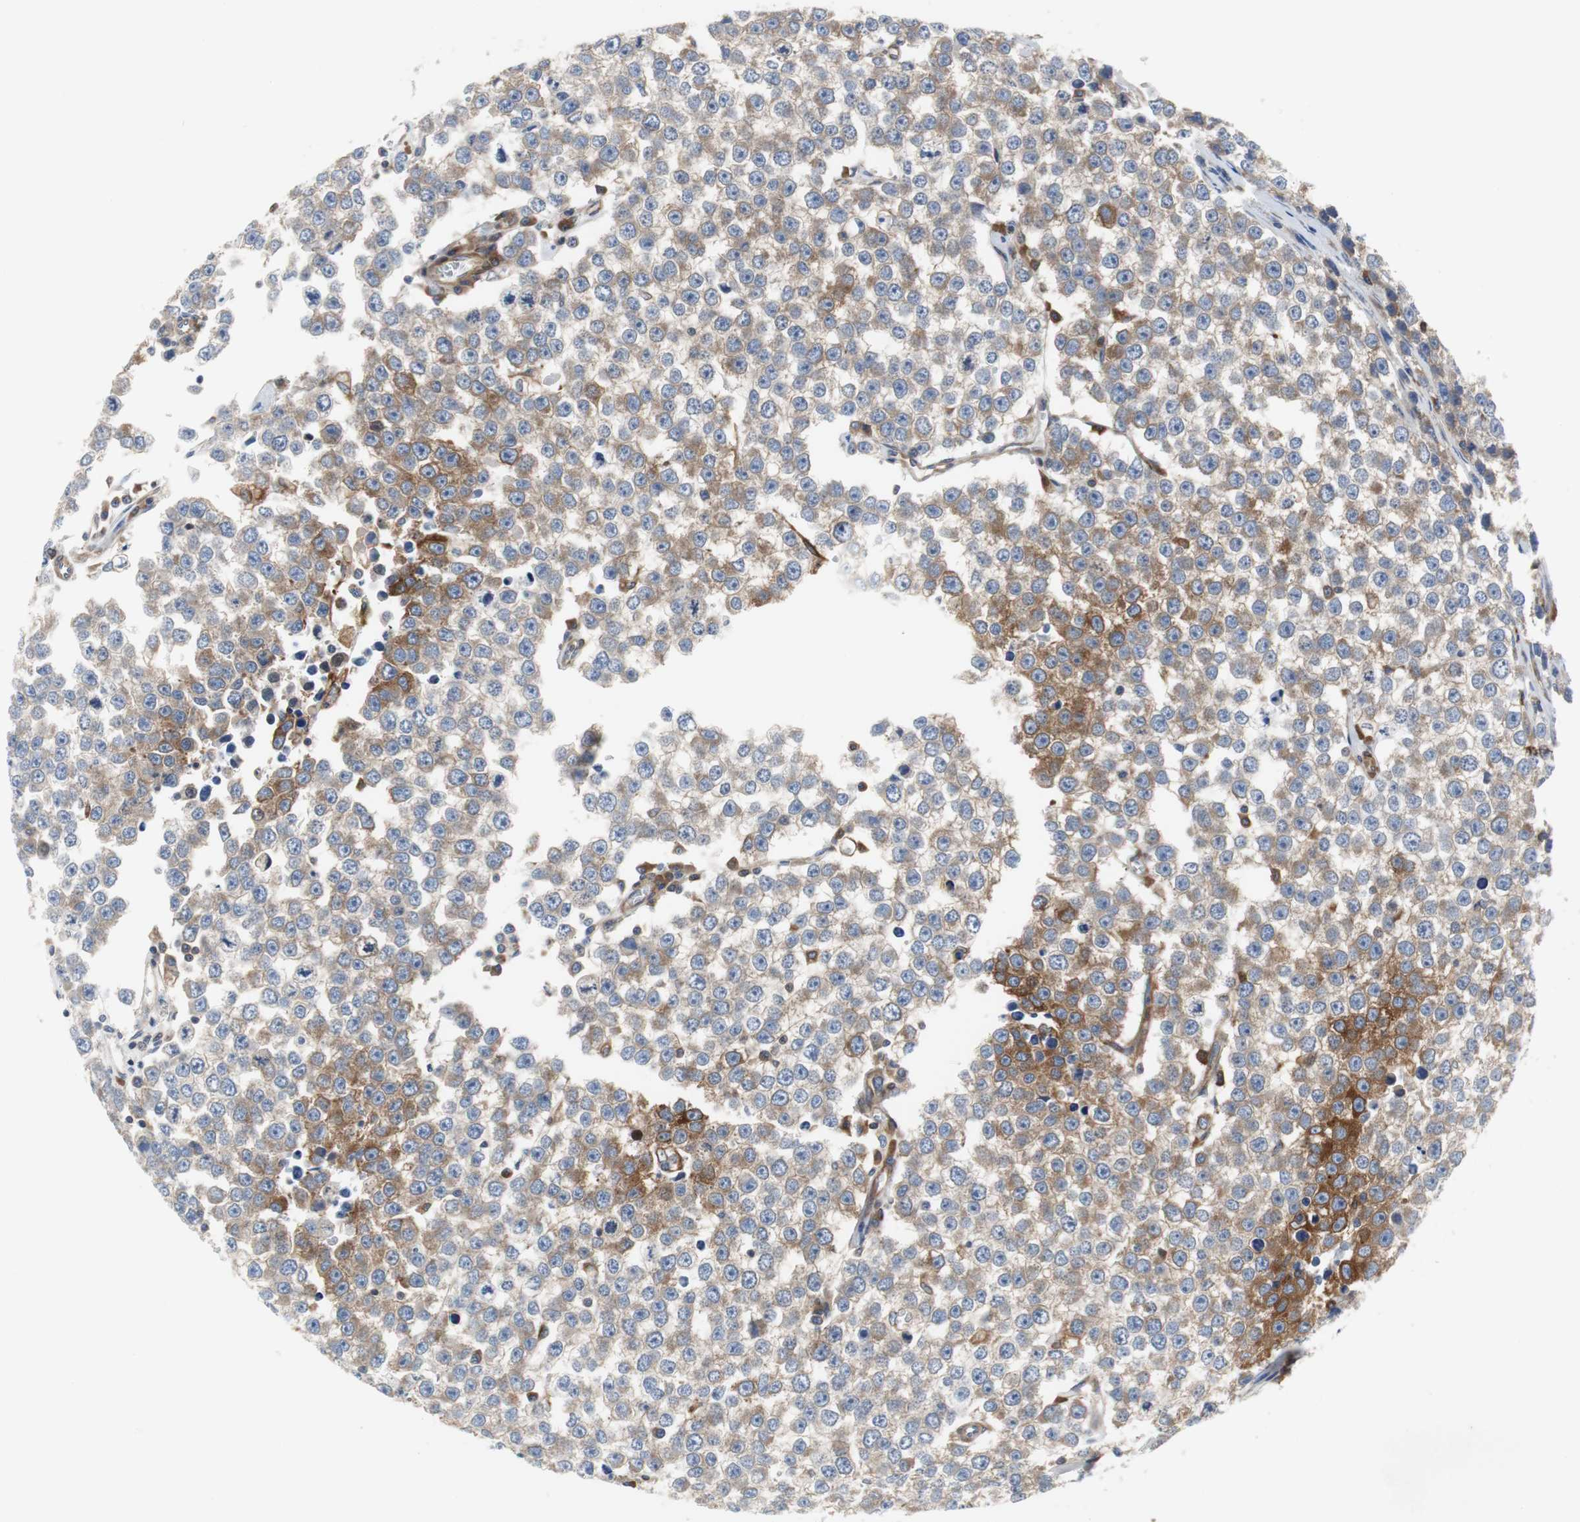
{"staining": {"intensity": "moderate", "quantity": "25%-75%", "location": "cytoplasmic/membranous"}, "tissue": "testis cancer", "cell_type": "Tumor cells", "image_type": "cancer", "snomed": [{"axis": "morphology", "description": "Seminoma, NOS"}, {"axis": "morphology", "description": "Carcinoma, Embryonal, NOS"}, {"axis": "topography", "description": "Testis"}], "caption": "Brown immunohistochemical staining in human testis cancer (embryonal carcinoma) demonstrates moderate cytoplasmic/membranous positivity in approximately 25%-75% of tumor cells. The staining was performed using DAB (3,3'-diaminobenzidine) to visualize the protein expression in brown, while the nuclei were stained in blue with hematoxylin (Magnification: 20x).", "gene": "GYS1", "patient": {"sex": "male", "age": 52}}